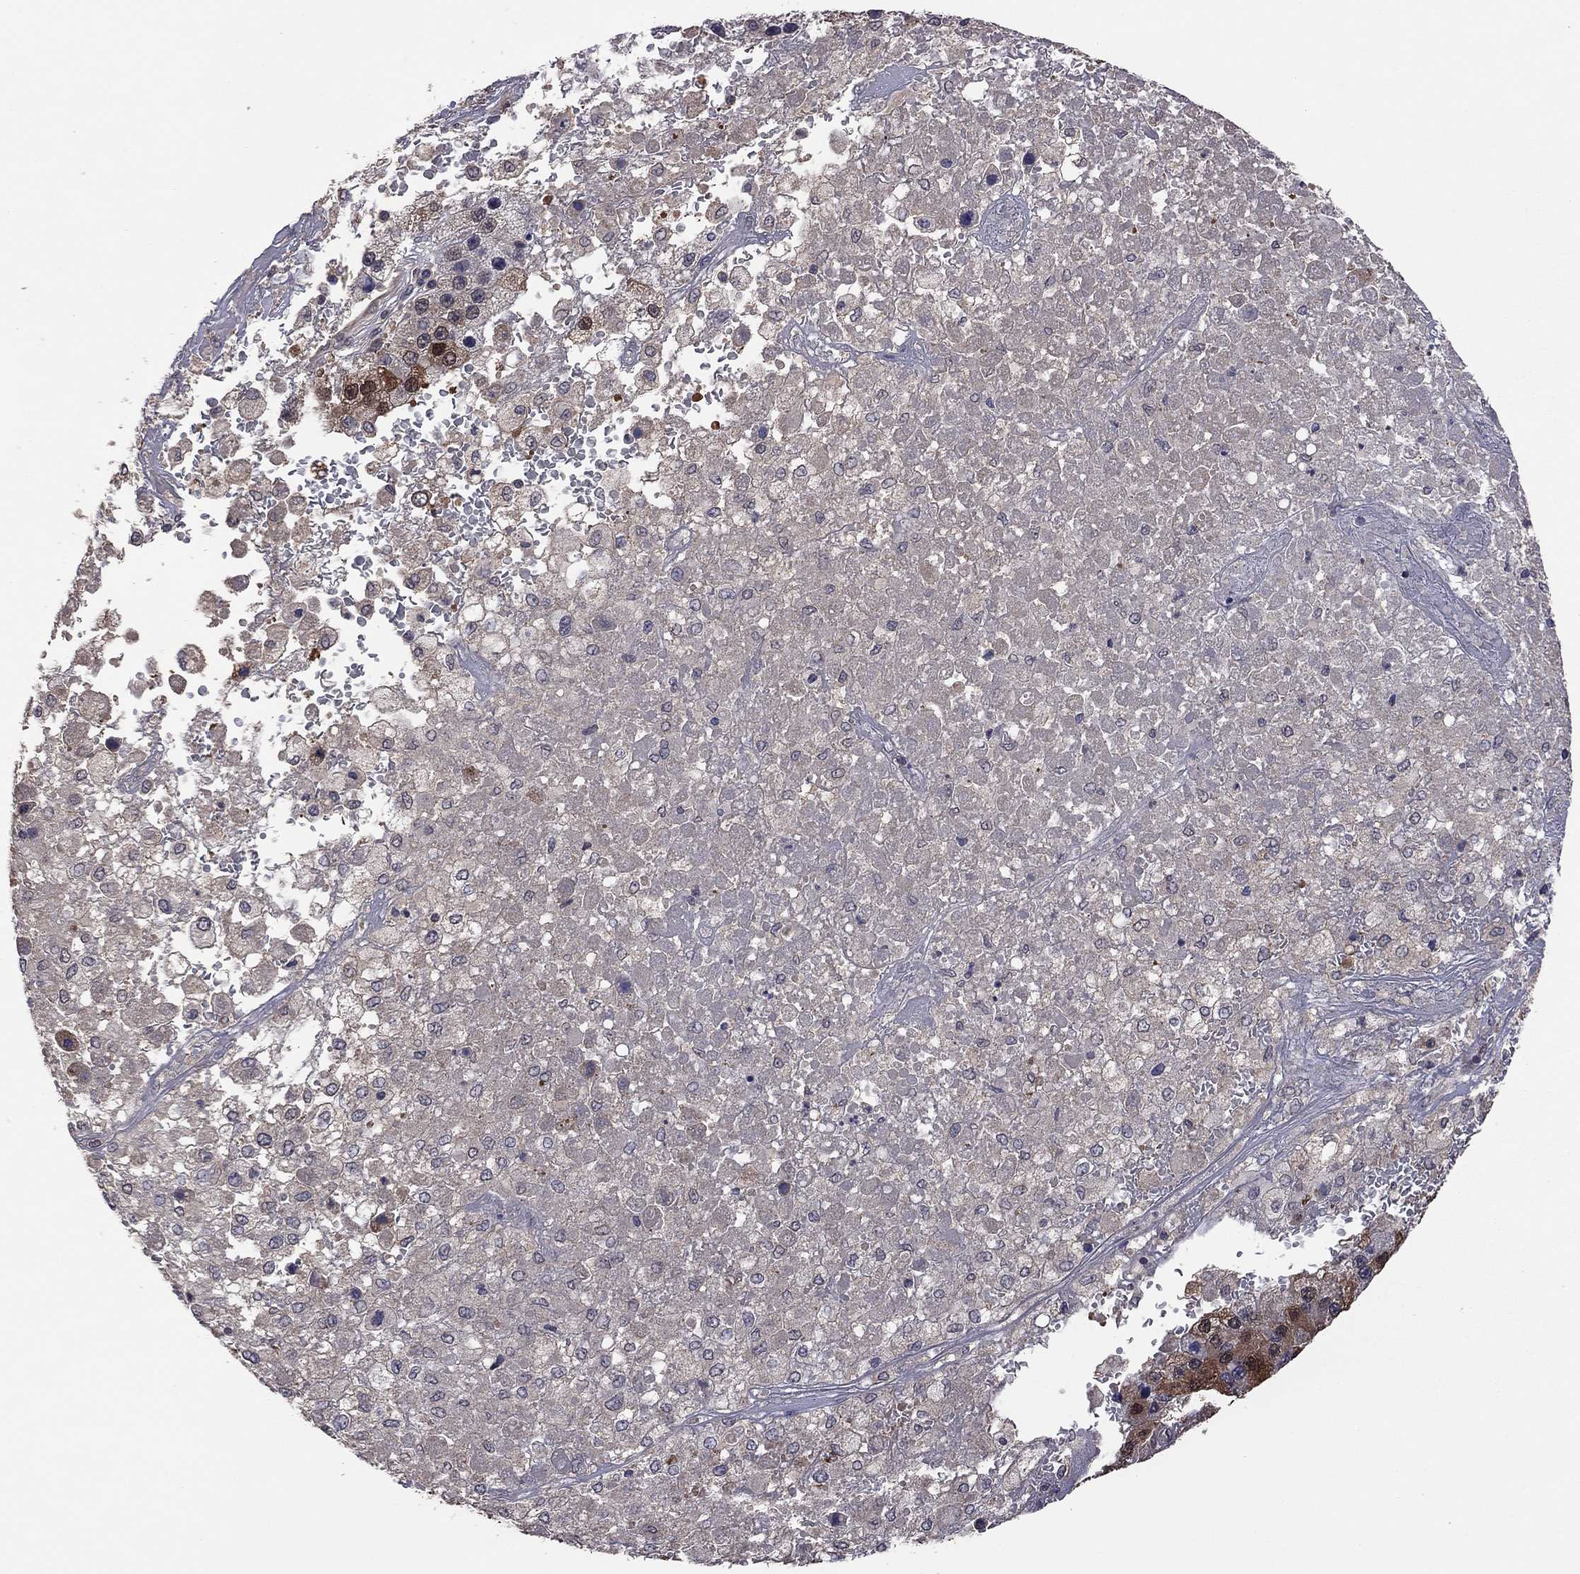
{"staining": {"intensity": "negative", "quantity": "none", "location": "none"}, "tissue": "liver cancer", "cell_type": "Tumor cells", "image_type": "cancer", "snomed": [{"axis": "morphology", "description": "Carcinoma, Hepatocellular, NOS"}, {"axis": "topography", "description": "Liver"}], "caption": "Photomicrograph shows no protein expression in tumor cells of liver cancer tissue.", "gene": "TSNARE1", "patient": {"sex": "female", "age": 73}}